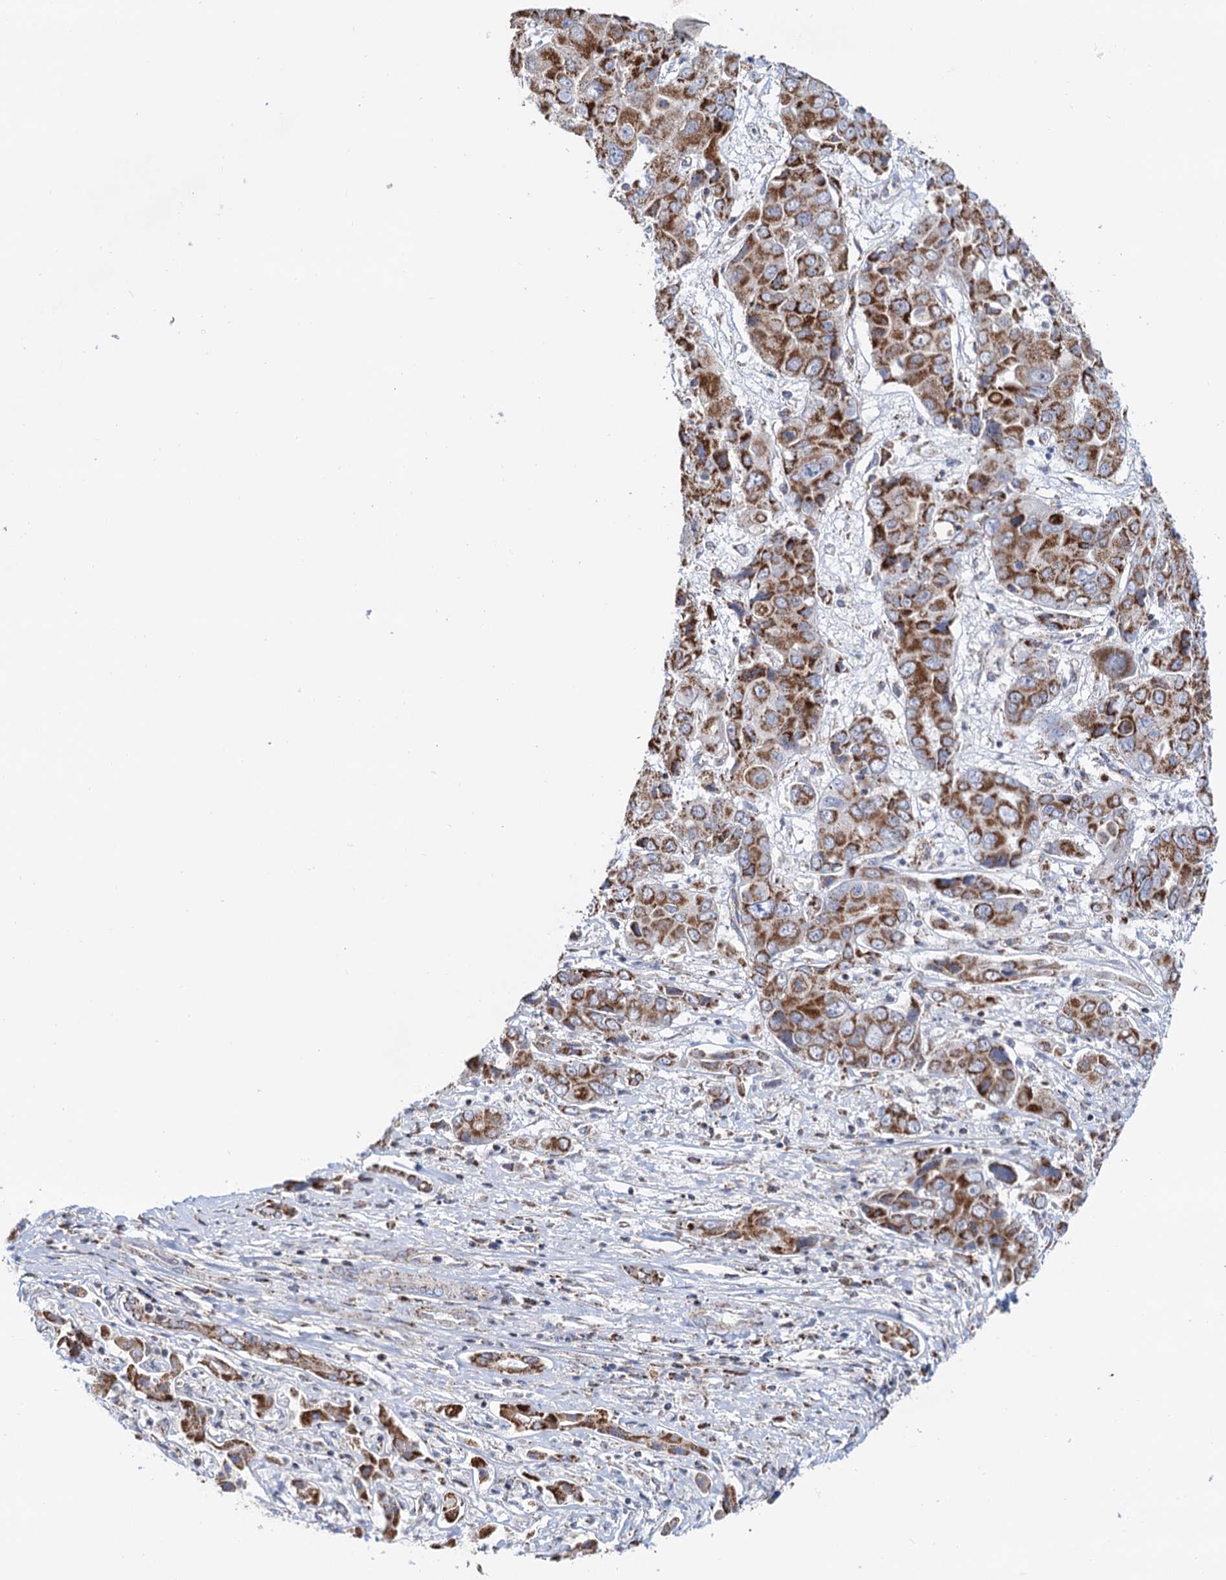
{"staining": {"intensity": "strong", "quantity": ">75%", "location": "cytoplasmic/membranous"}, "tissue": "liver cancer", "cell_type": "Tumor cells", "image_type": "cancer", "snomed": [{"axis": "morphology", "description": "Cholangiocarcinoma"}, {"axis": "topography", "description": "Liver"}], "caption": "High-magnification brightfield microscopy of liver cholangiocarcinoma stained with DAB (brown) and counterstained with hematoxylin (blue). tumor cells exhibit strong cytoplasmic/membranous expression is present in about>75% of cells. (DAB (3,3'-diaminobenzidine) = brown stain, brightfield microscopy at high magnification).", "gene": "C2CD3", "patient": {"sex": "male", "age": 67}}